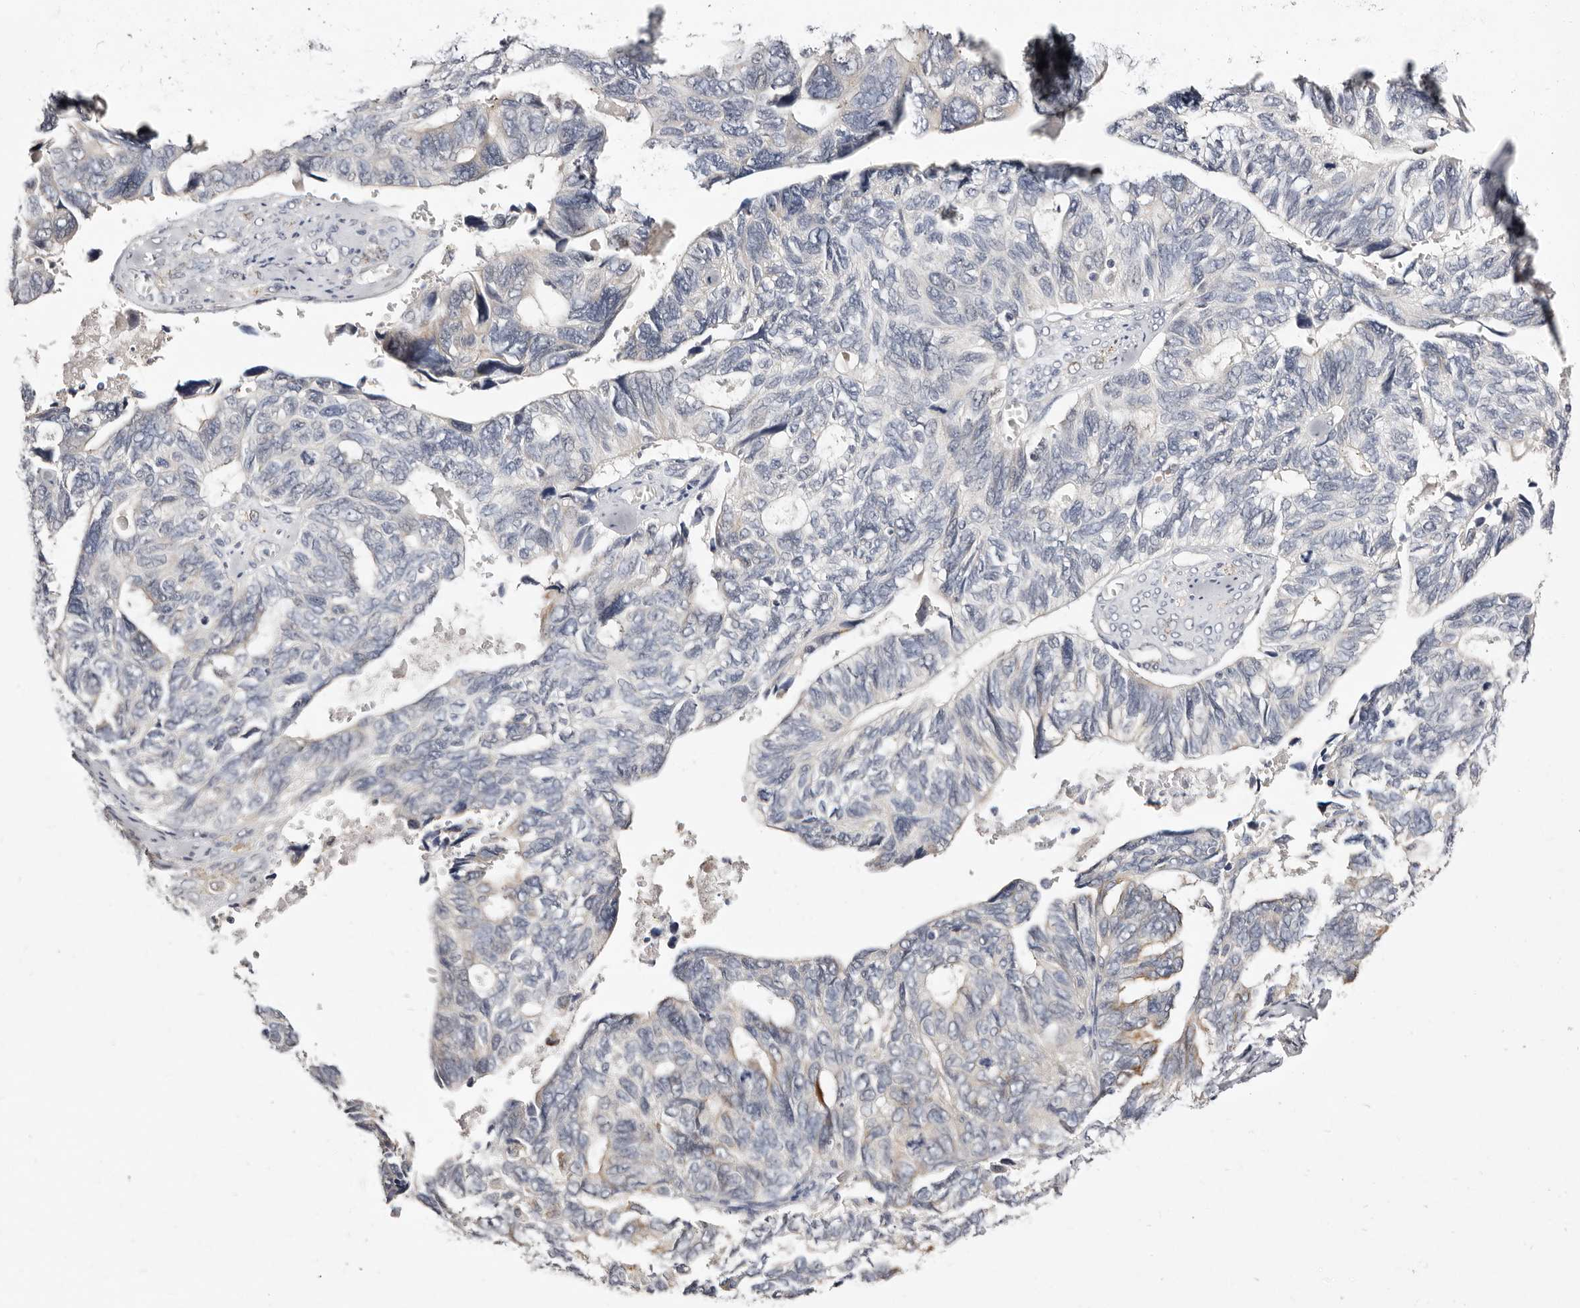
{"staining": {"intensity": "negative", "quantity": "none", "location": "none"}, "tissue": "ovarian cancer", "cell_type": "Tumor cells", "image_type": "cancer", "snomed": [{"axis": "morphology", "description": "Cystadenocarcinoma, serous, NOS"}, {"axis": "topography", "description": "Ovary"}], "caption": "Protein analysis of ovarian serous cystadenocarcinoma exhibits no significant positivity in tumor cells.", "gene": "KLHL4", "patient": {"sex": "female", "age": 79}}